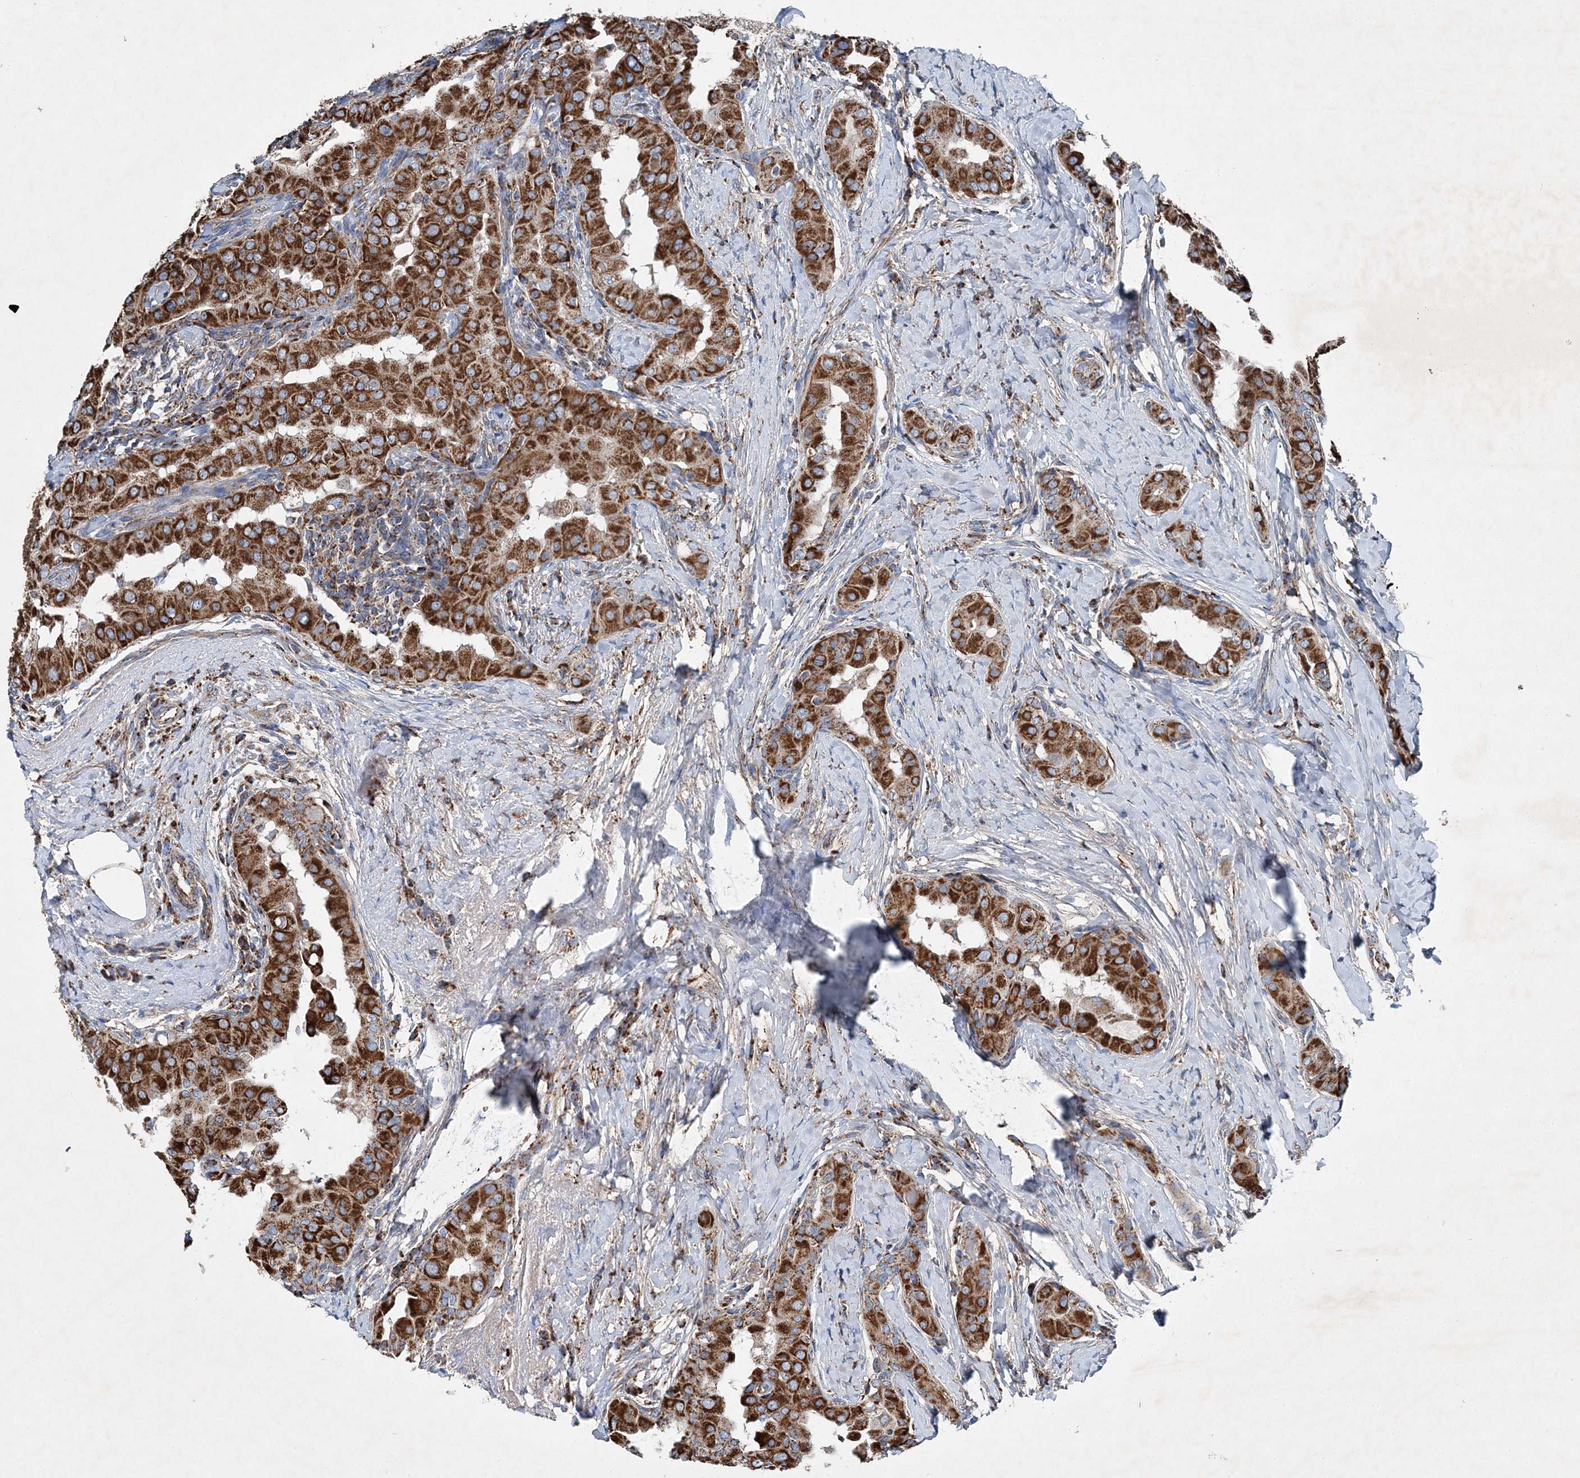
{"staining": {"intensity": "strong", "quantity": ">75%", "location": "cytoplasmic/membranous"}, "tissue": "thyroid cancer", "cell_type": "Tumor cells", "image_type": "cancer", "snomed": [{"axis": "morphology", "description": "Papillary adenocarcinoma, NOS"}, {"axis": "topography", "description": "Thyroid gland"}], "caption": "Thyroid papillary adenocarcinoma tissue reveals strong cytoplasmic/membranous positivity in approximately >75% of tumor cells", "gene": "SPAG16", "patient": {"sex": "male", "age": 33}}